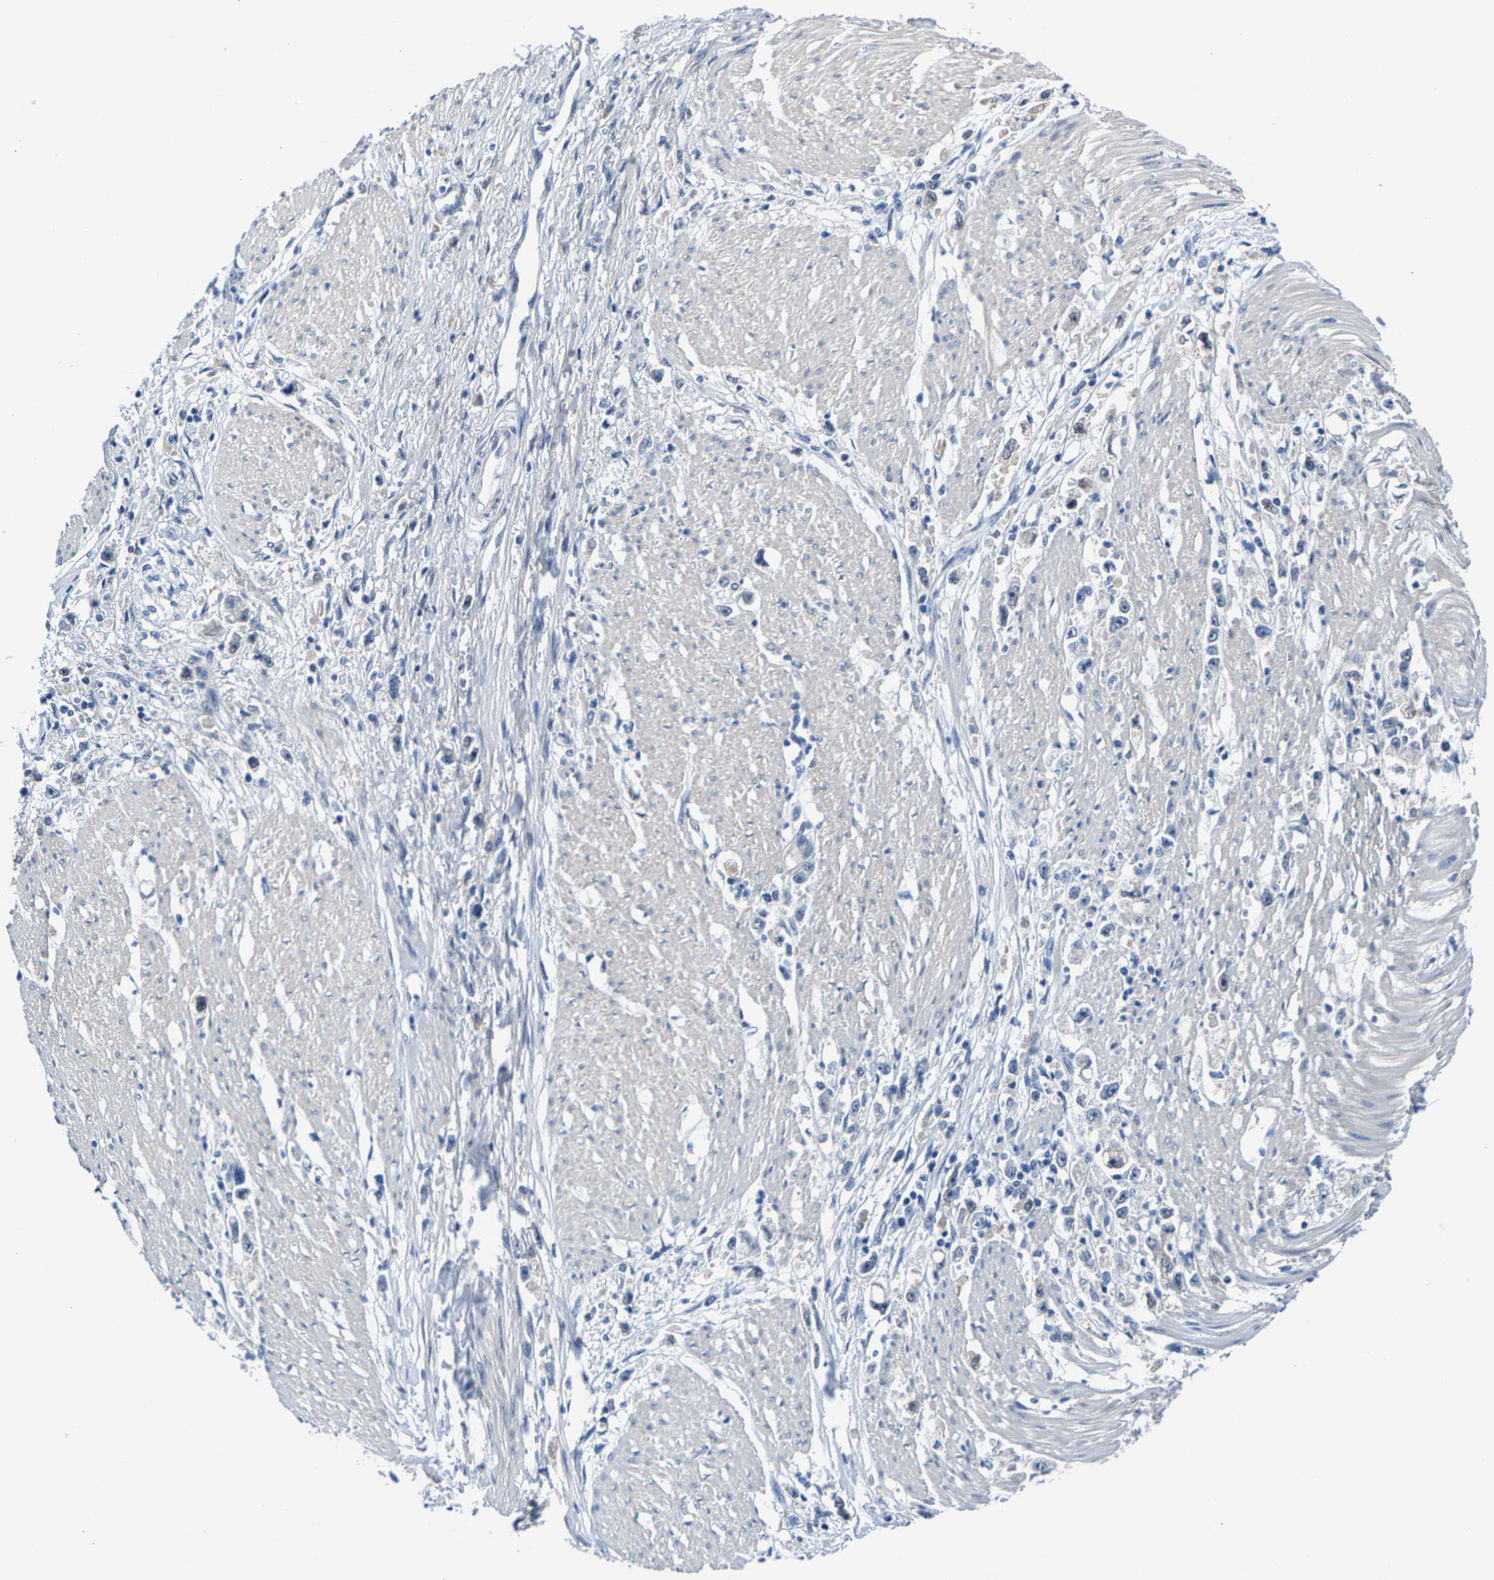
{"staining": {"intensity": "negative", "quantity": "none", "location": "none"}, "tissue": "stomach cancer", "cell_type": "Tumor cells", "image_type": "cancer", "snomed": [{"axis": "morphology", "description": "Adenocarcinoma, NOS"}, {"axis": "topography", "description": "Stomach"}], "caption": "High magnification brightfield microscopy of stomach cancer stained with DAB (brown) and counterstained with hematoxylin (blue): tumor cells show no significant staining. Brightfield microscopy of IHC stained with DAB (3,3'-diaminobenzidine) (brown) and hematoxylin (blue), captured at high magnification.", "gene": "SSH3", "patient": {"sex": "female", "age": 59}}